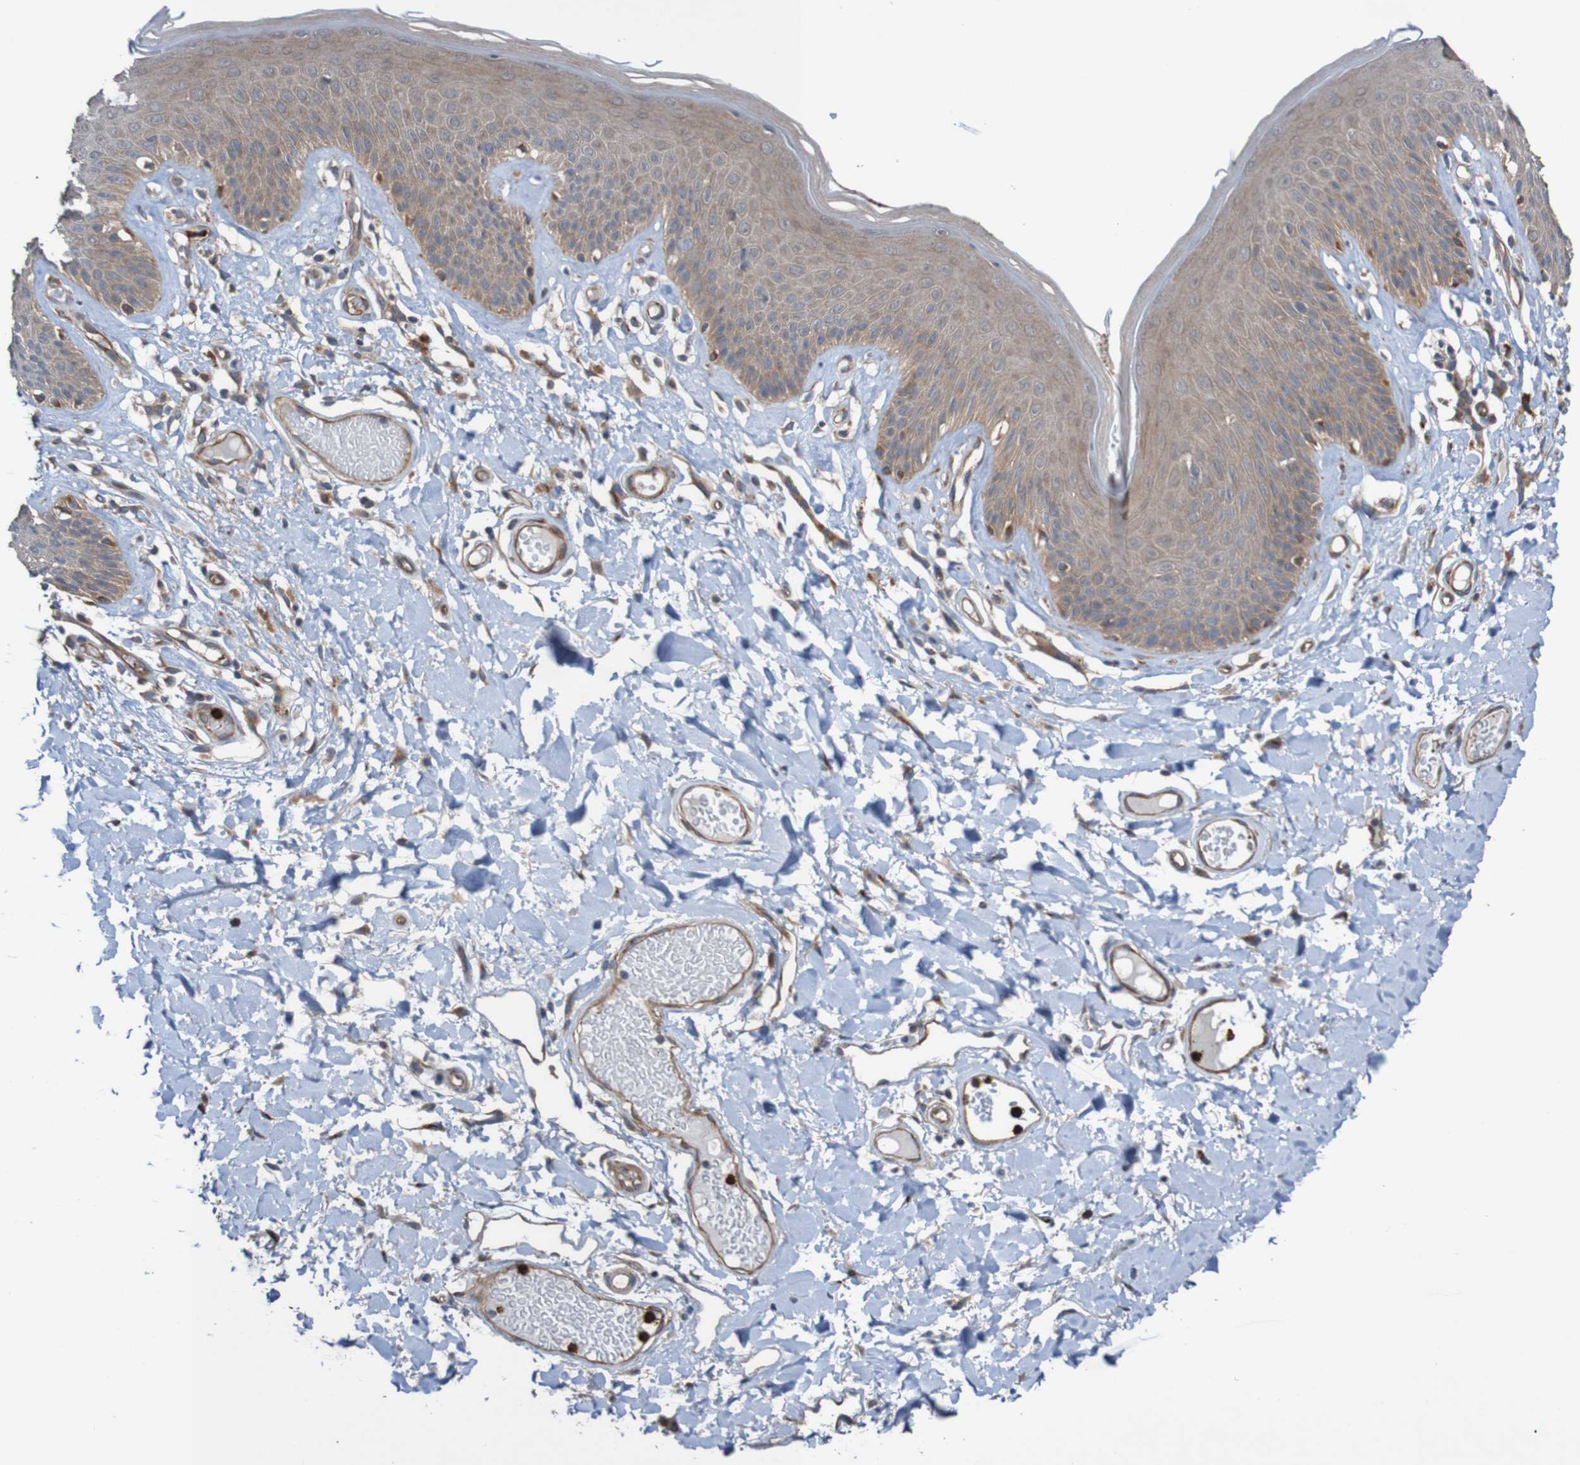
{"staining": {"intensity": "weak", "quantity": ">75%", "location": "cytoplasmic/membranous"}, "tissue": "skin", "cell_type": "Epidermal cells", "image_type": "normal", "snomed": [{"axis": "morphology", "description": "Normal tissue, NOS"}, {"axis": "topography", "description": "Vulva"}], "caption": "Immunohistochemistry (IHC) of benign skin demonstrates low levels of weak cytoplasmic/membranous expression in about >75% of epidermal cells.", "gene": "ST8SIA6", "patient": {"sex": "female", "age": 73}}